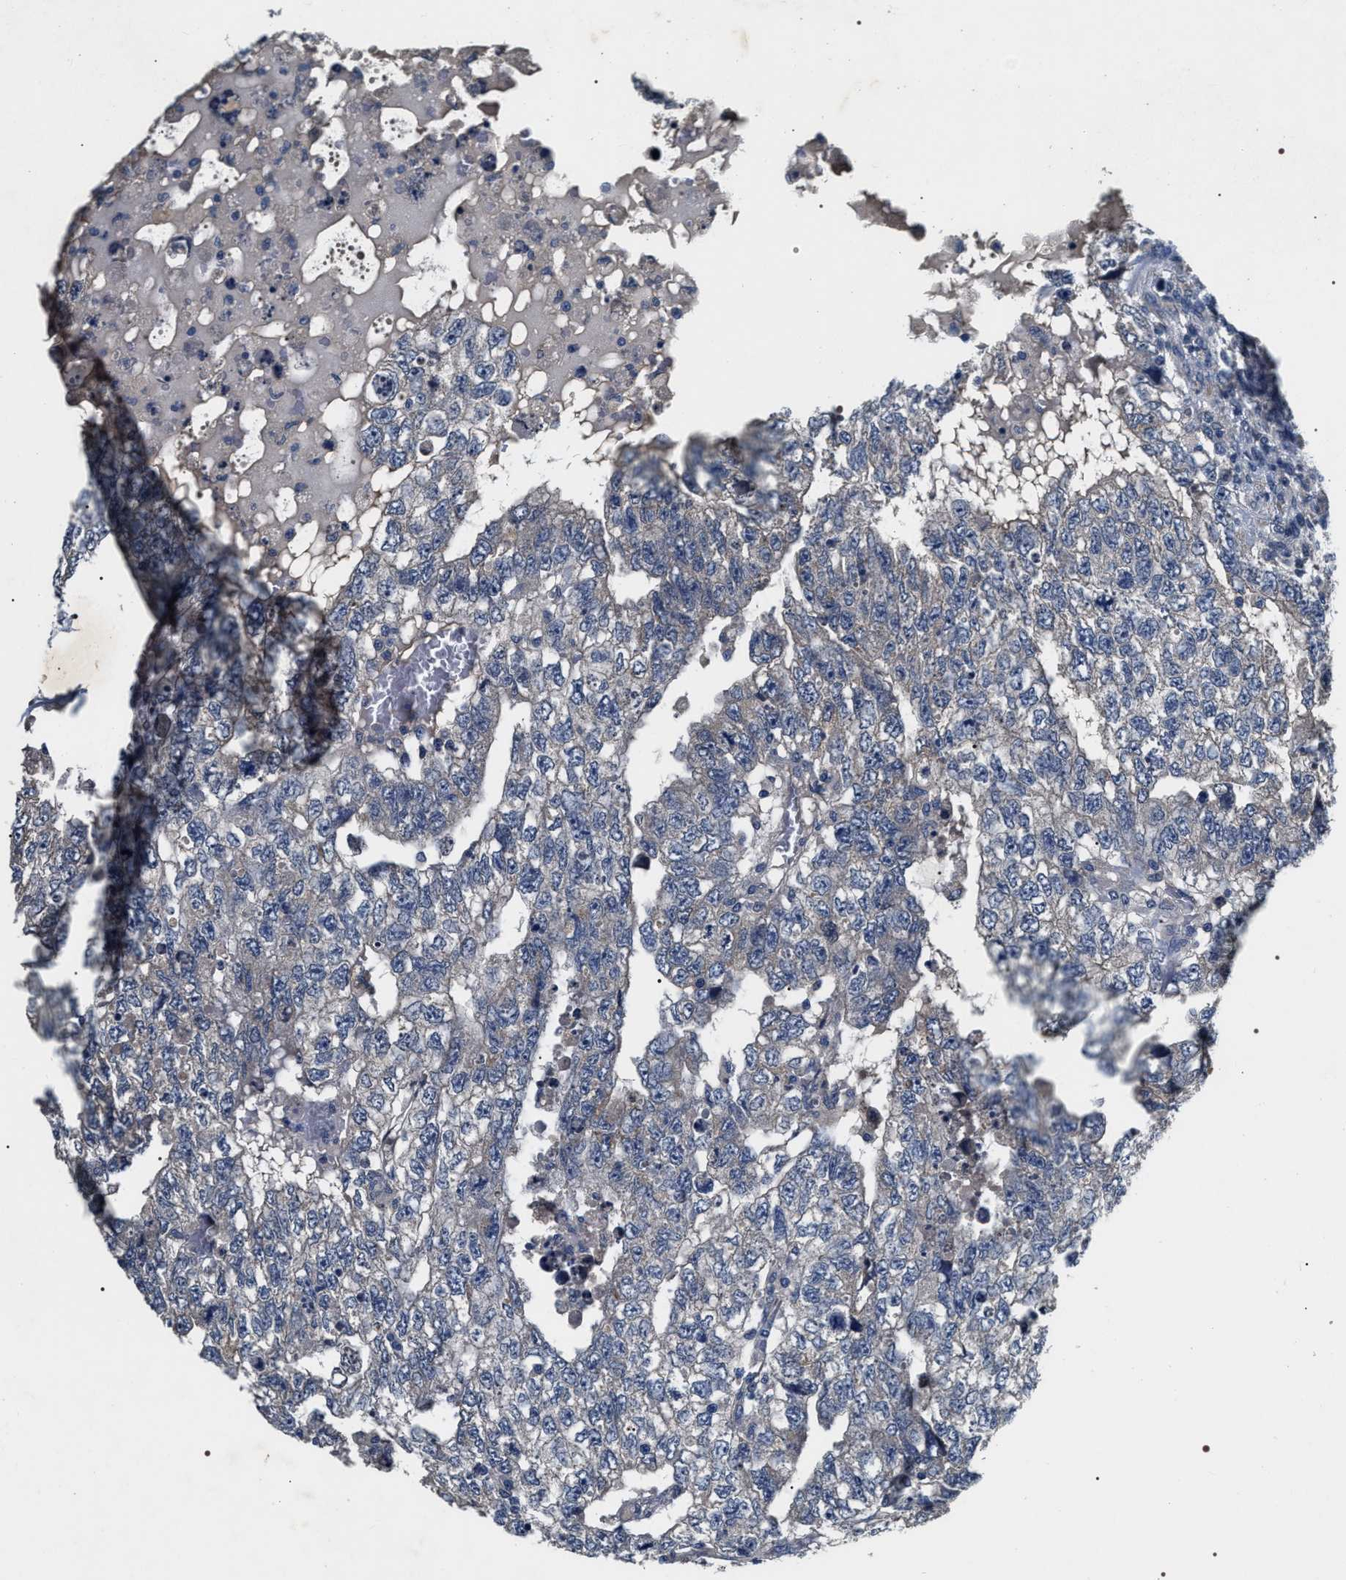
{"staining": {"intensity": "negative", "quantity": "none", "location": "none"}, "tissue": "testis cancer", "cell_type": "Tumor cells", "image_type": "cancer", "snomed": [{"axis": "morphology", "description": "Carcinoma, Embryonal, NOS"}, {"axis": "topography", "description": "Testis"}], "caption": "DAB (3,3'-diaminobenzidine) immunohistochemical staining of embryonal carcinoma (testis) demonstrates no significant positivity in tumor cells.", "gene": "IFT81", "patient": {"sex": "male", "age": 36}}